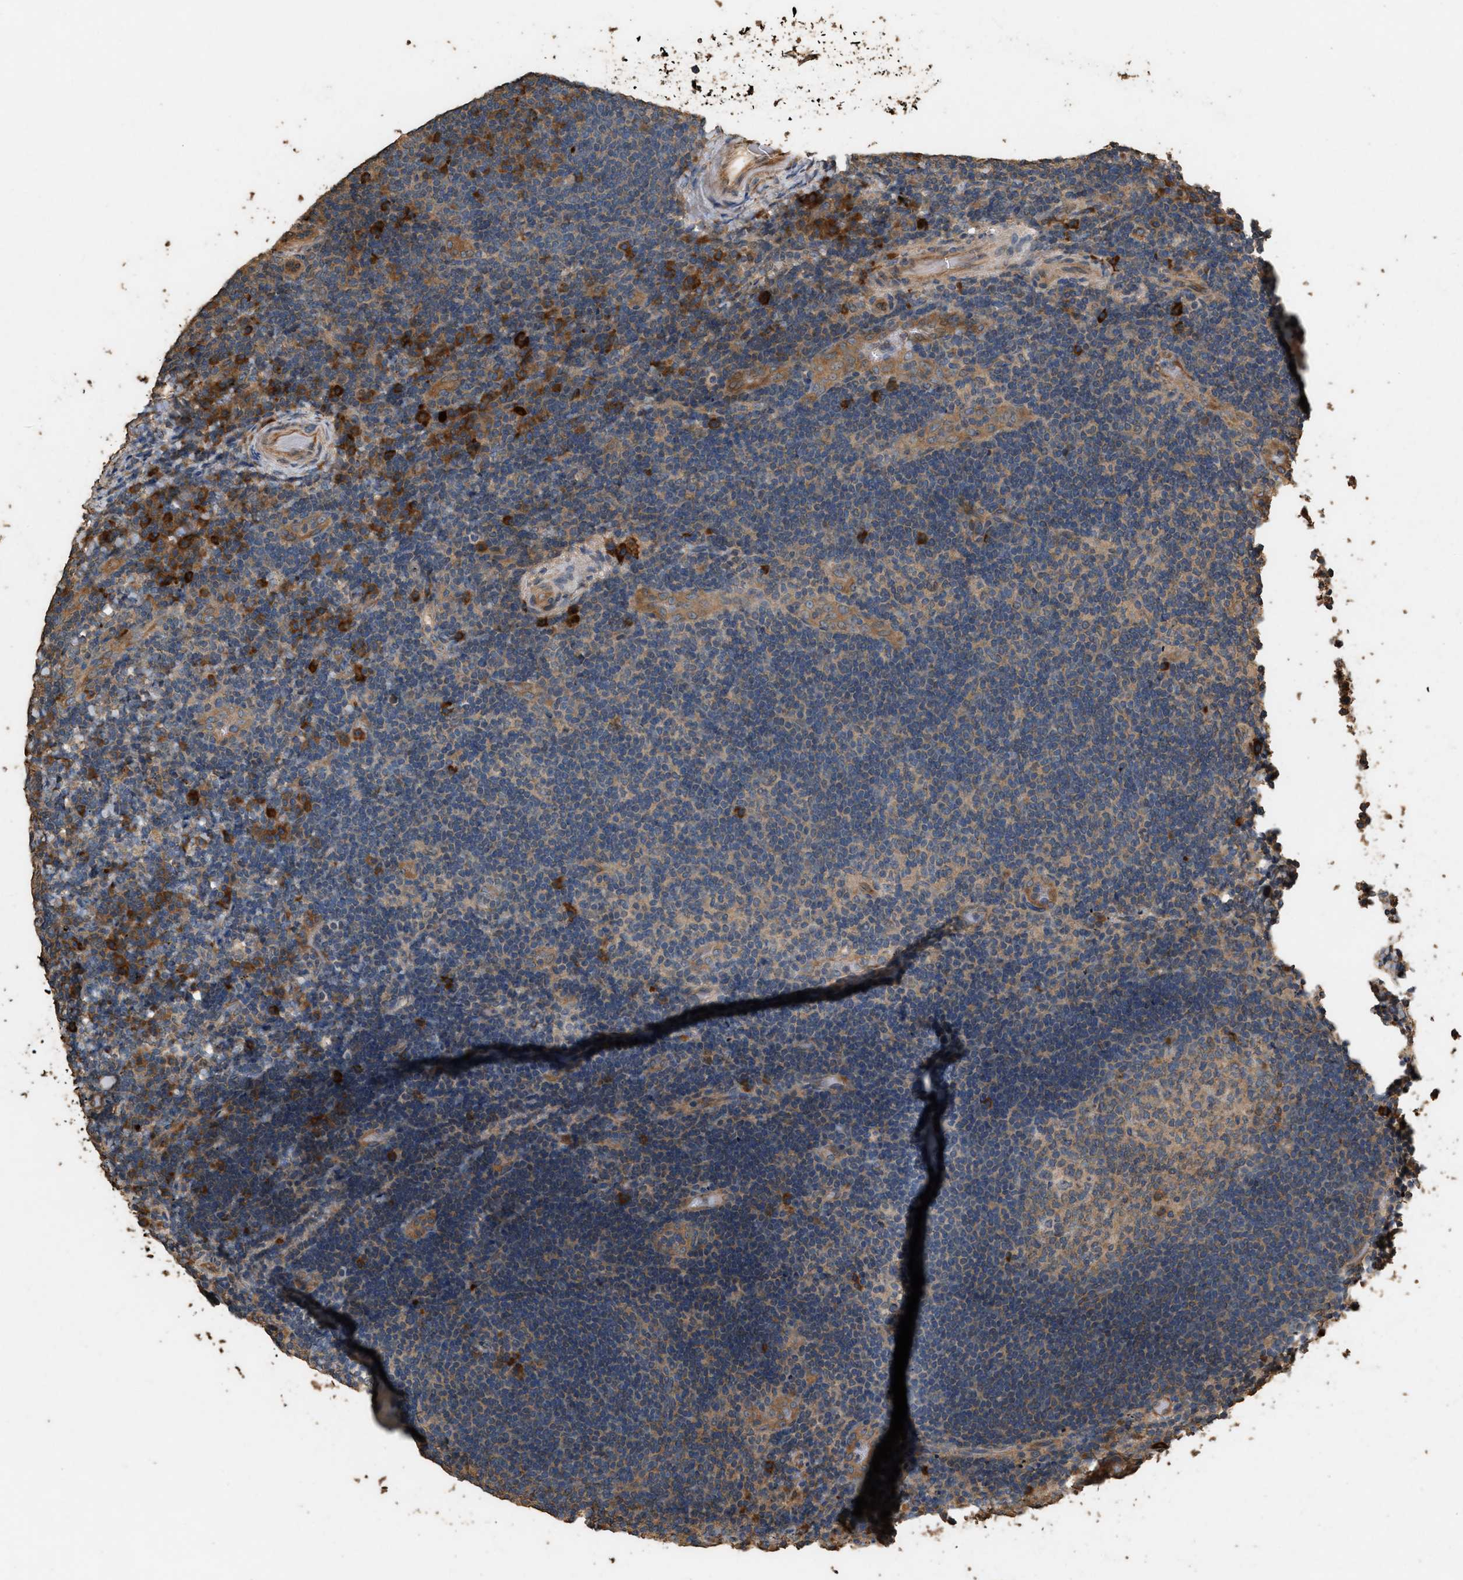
{"staining": {"intensity": "weak", "quantity": "25%-75%", "location": "cytoplasmic/membranous"}, "tissue": "lymphoma", "cell_type": "Tumor cells", "image_type": "cancer", "snomed": [{"axis": "morphology", "description": "Malignant lymphoma, non-Hodgkin's type, High grade"}, {"axis": "topography", "description": "Tonsil"}], "caption": "Lymphoma stained for a protein (brown) displays weak cytoplasmic/membranous positive staining in approximately 25%-75% of tumor cells.", "gene": "DCAF7", "patient": {"sex": "female", "age": 36}}